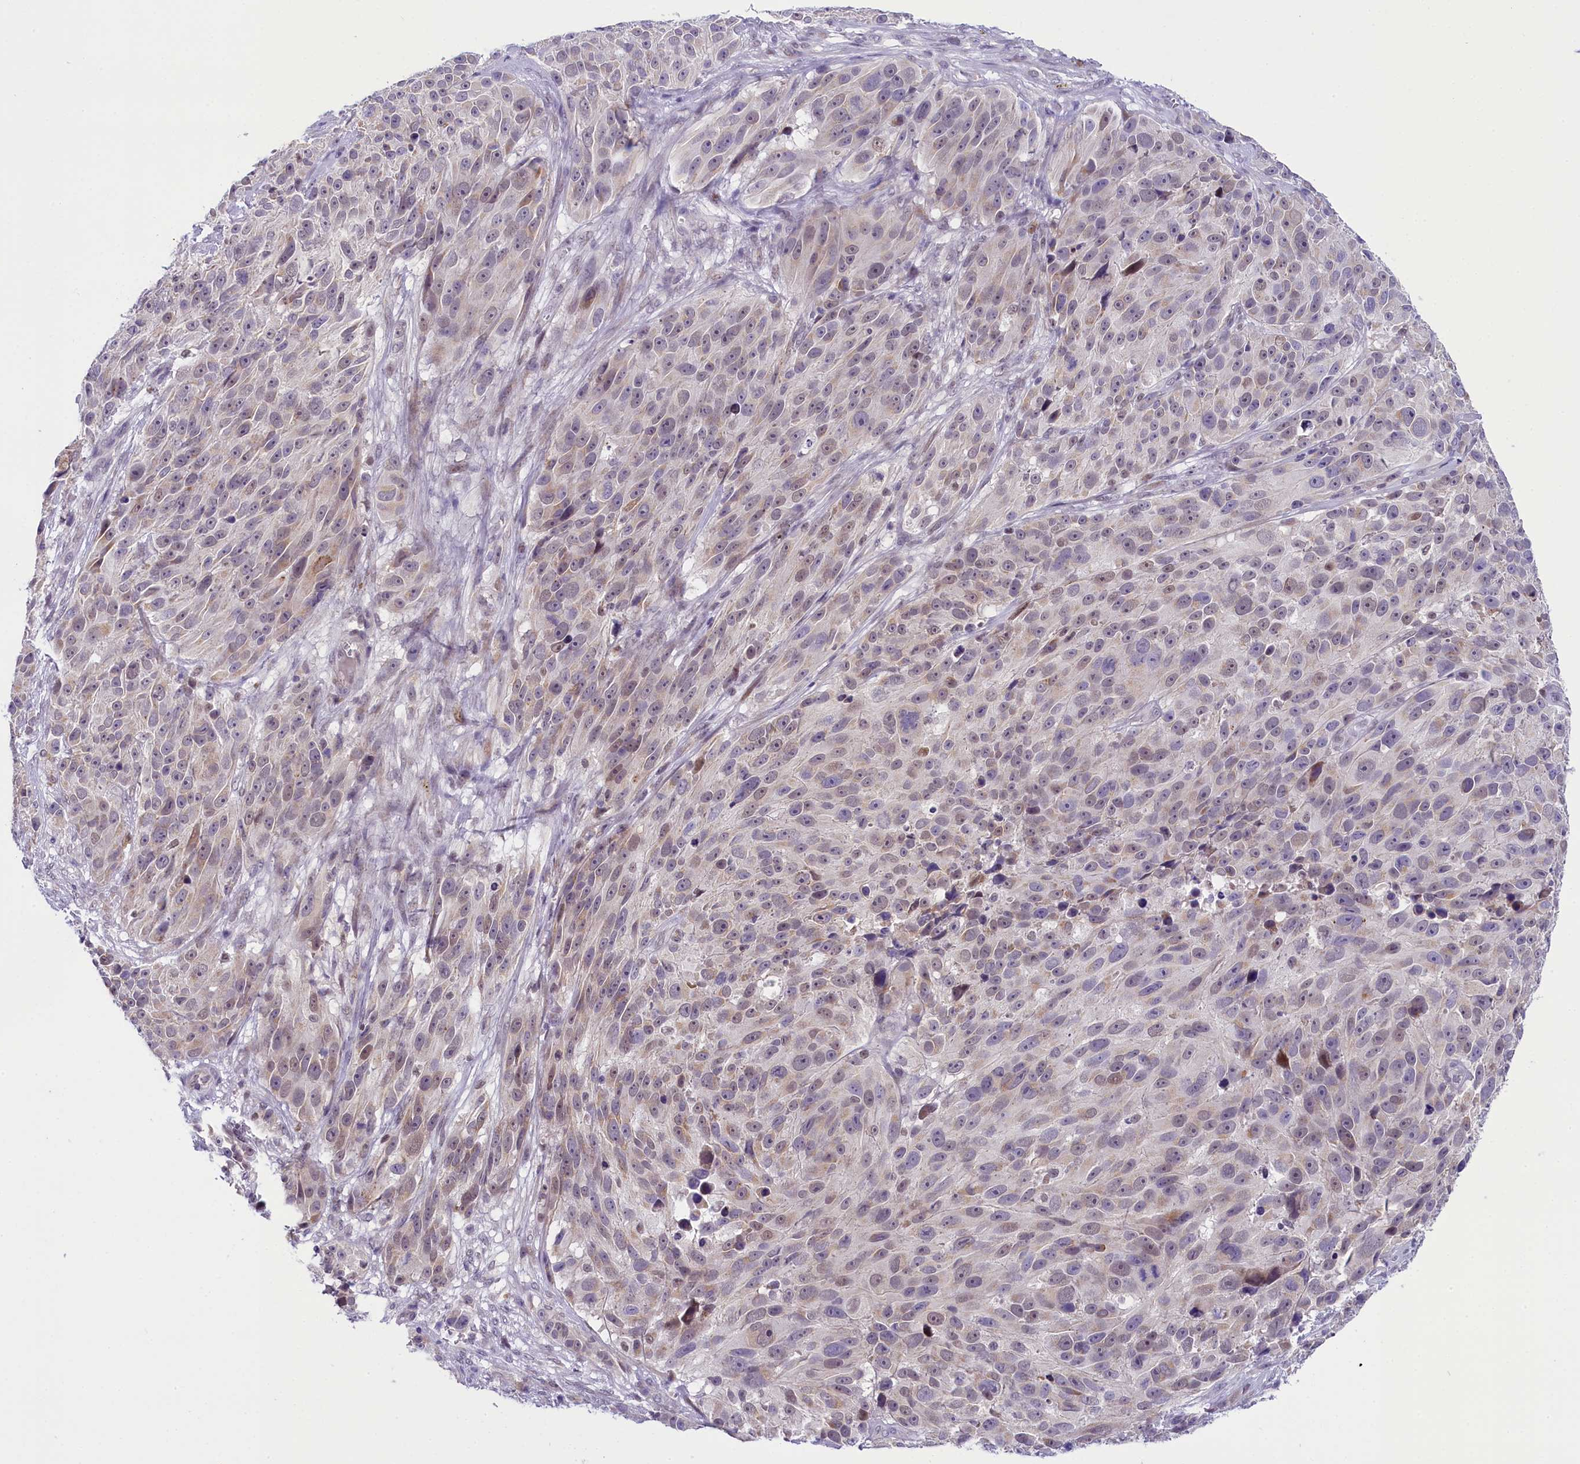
{"staining": {"intensity": "weak", "quantity": "<25%", "location": "nuclear"}, "tissue": "melanoma", "cell_type": "Tumor cells", "image_type": "cancer", "snomed": [{"axis": "morphology", "description": "Malignant melanoma, NOS"}, {"axis": "topography", "description": "Skin"}], "caption": "This is an IHC histopathology image of melanoma. There is no expression in tumor cells.", "gene": "OSGEP", "patient": {"sex": "male", "age": 84}}